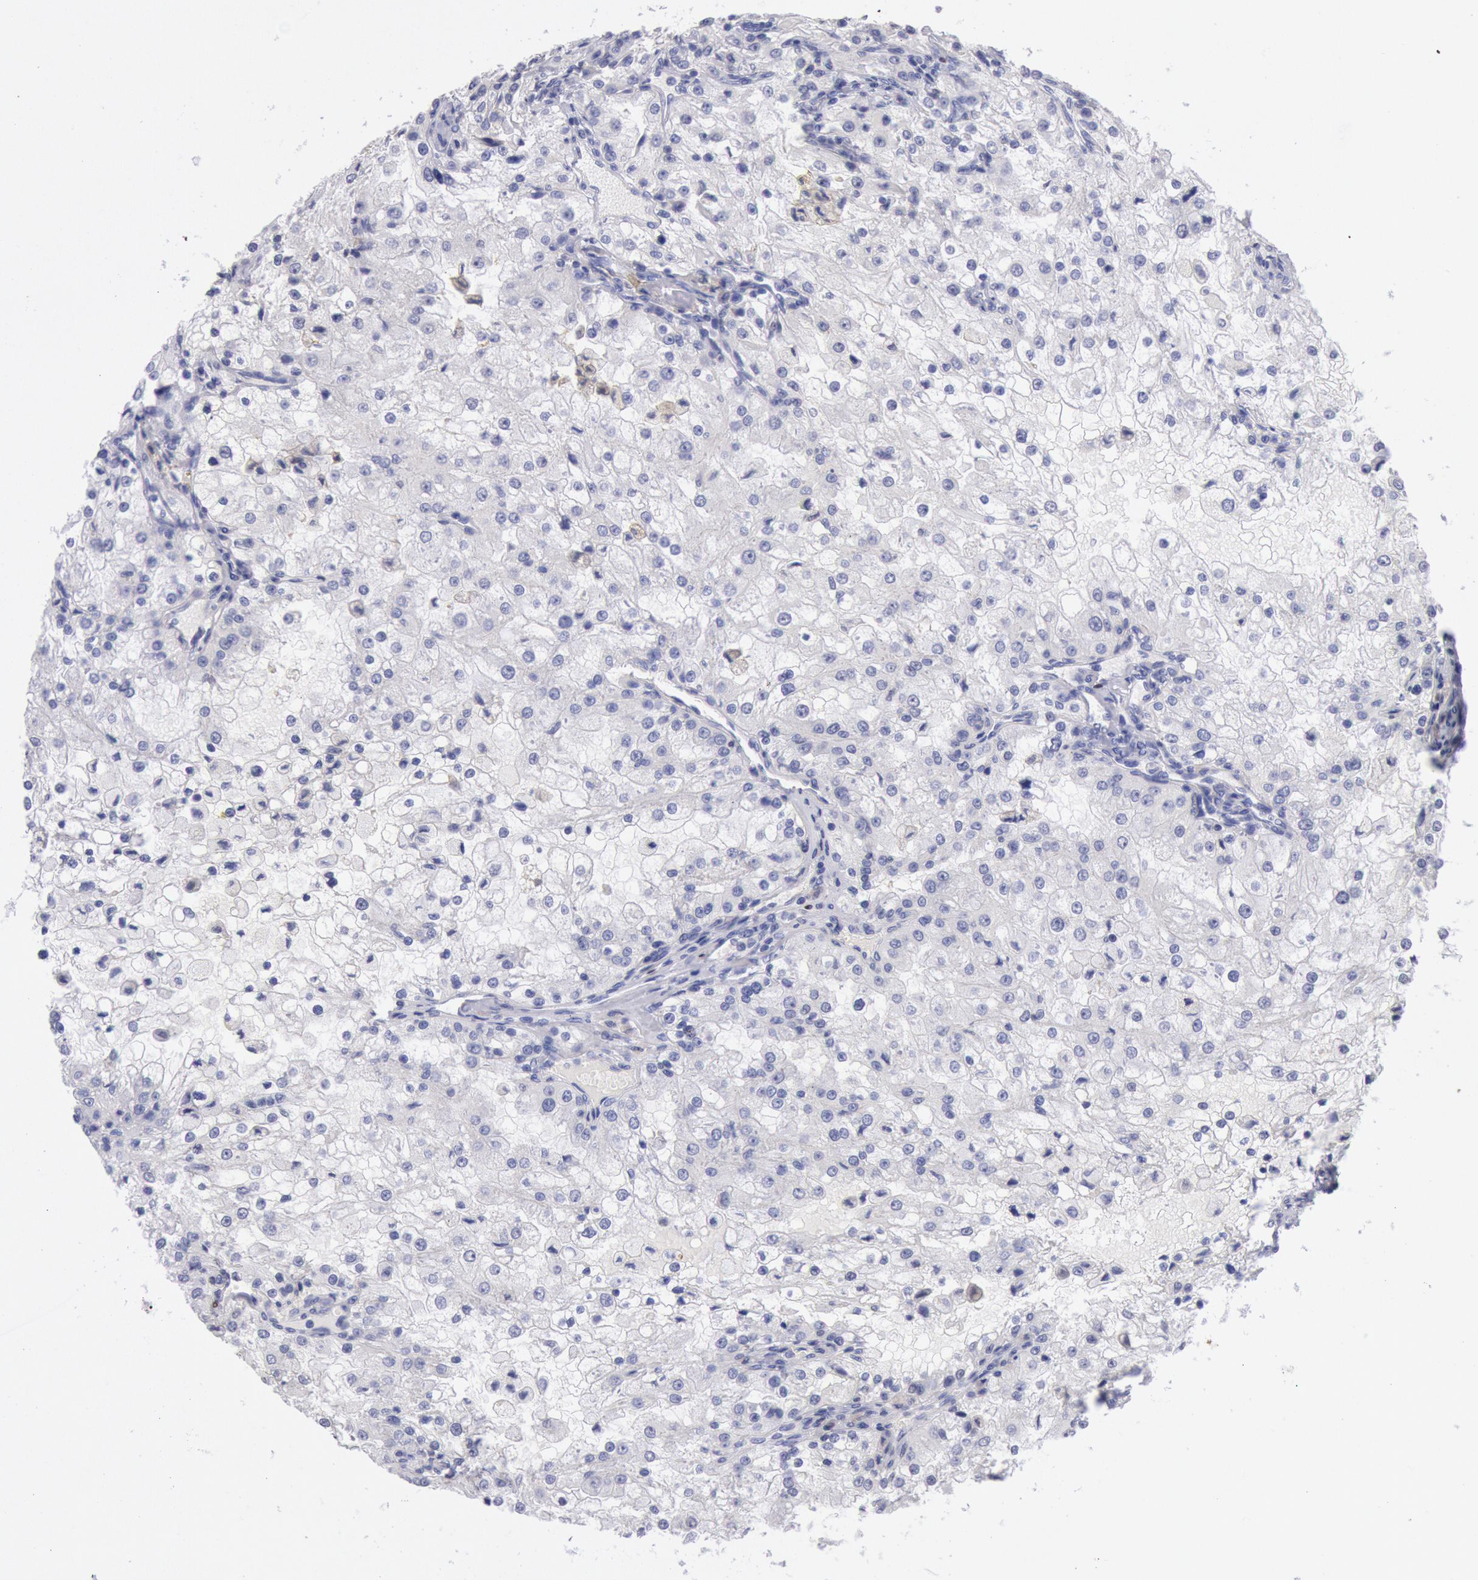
{"staining": {"intensity": "negative", "quantity": "none", "location": "none"}, "tissue": "renal cancer", "cell_type": "Tumor cells", "image_type": "cancer", "snomed": [{"axis": "morphology", "description": "Adenocarcinoma, NOS"}, {"axis": "topography", "description": "Kidney"}], "caption": "Renal adenocarcinoma was stained to show a protein in brown. There is no significant positivity in tumor cells.", "gene": "RPS6KA5", "patient": {"sex": "female", "age": 74}}